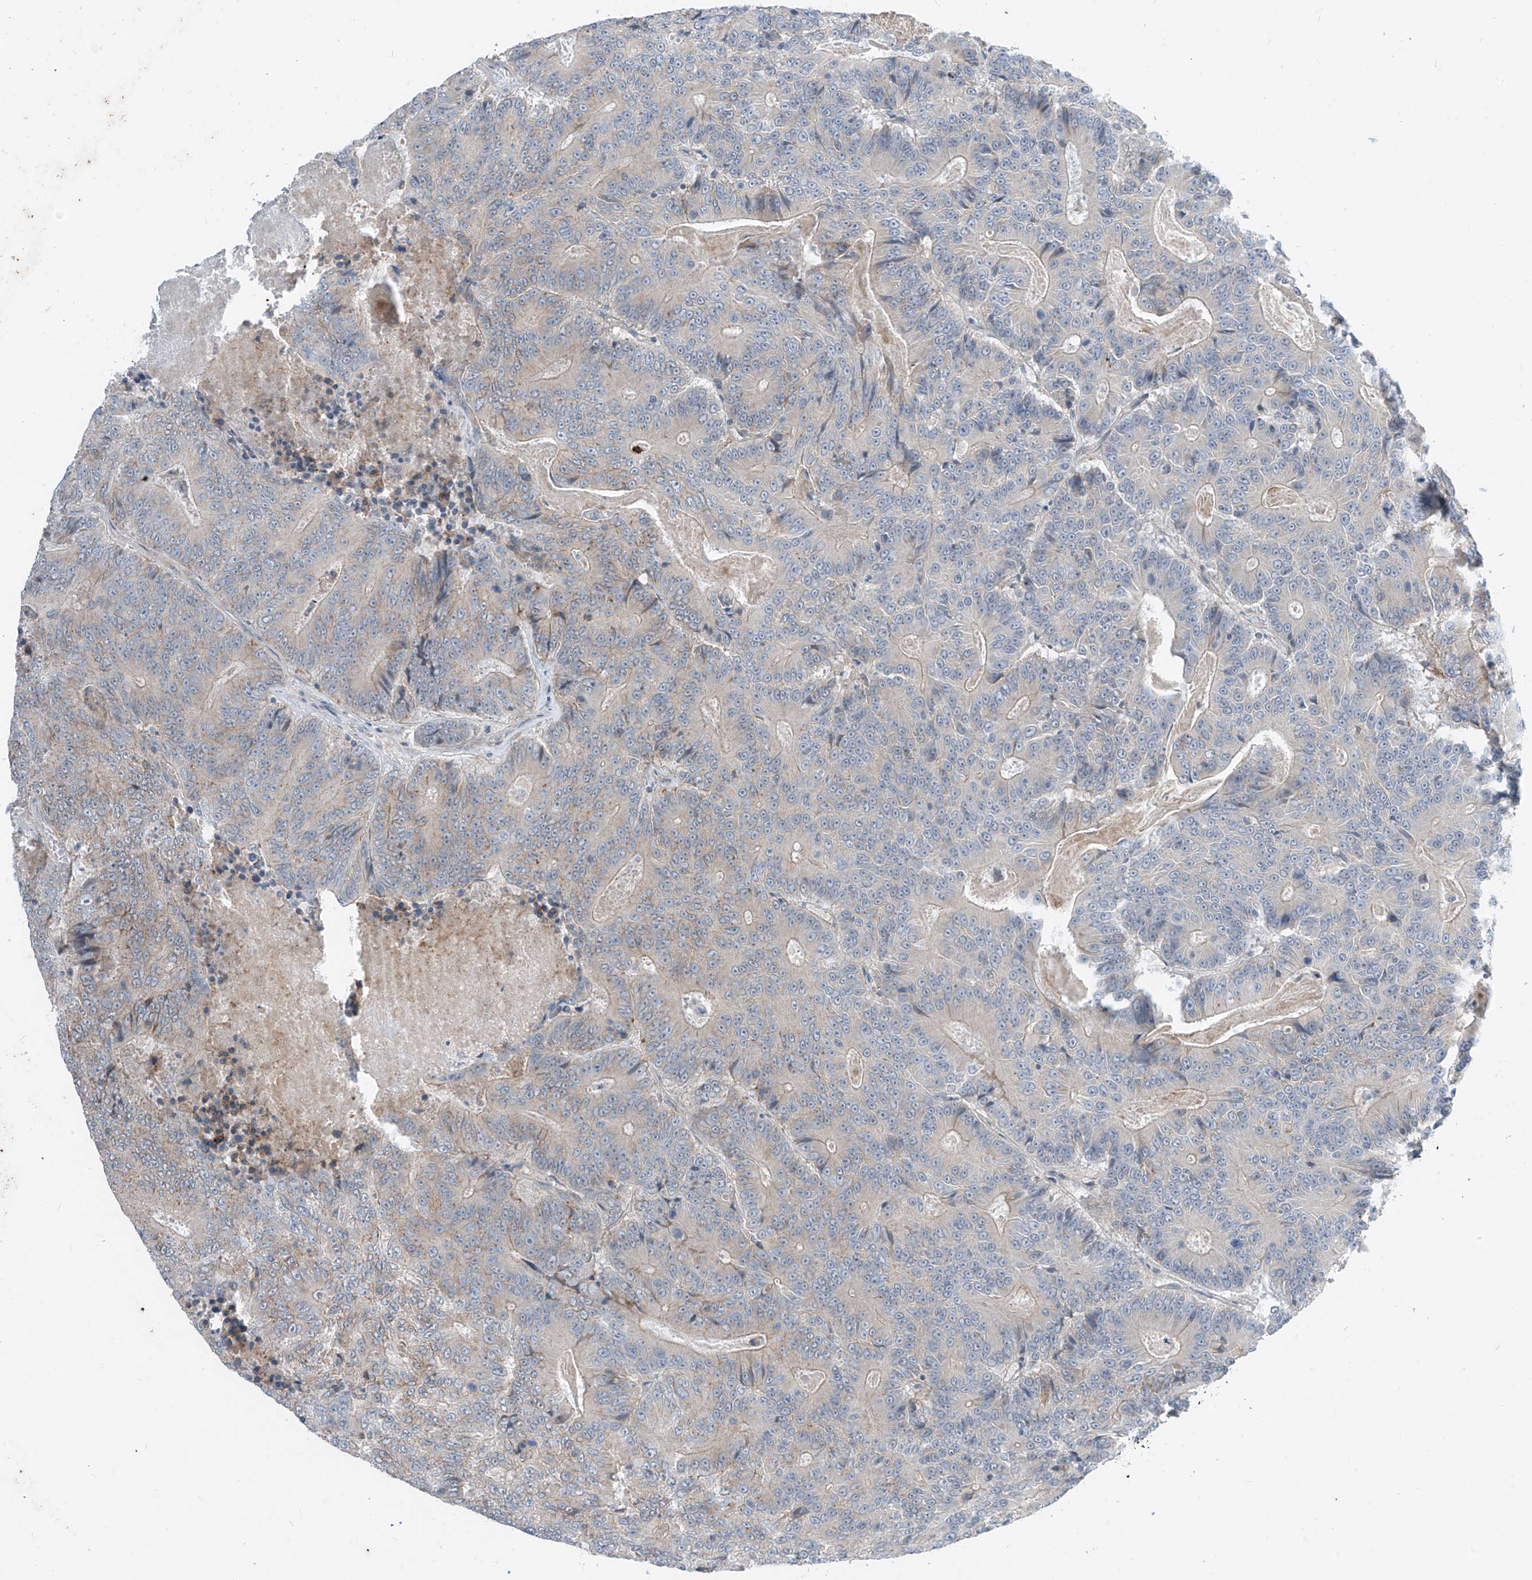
{"staining": {"intensity": "weak", "quantity": "<25%", "location": "cytoplasmic/membranous"}, "tissue": "colorectal cancer", "cell_type": "Tumor cells", "image_type": "cancer", "snomed": [{"axis": "morphology", "description": "Adenocarcinoma, NOS"}, {"axis": "topography", "description": "Colon"}], "caption": "The photomicrograph exhibits no staining of tumor cells in adenocarcinoma (colorectal).", "gene": "ABLIM2", "patient": {"sex": "male", "age": 83}}